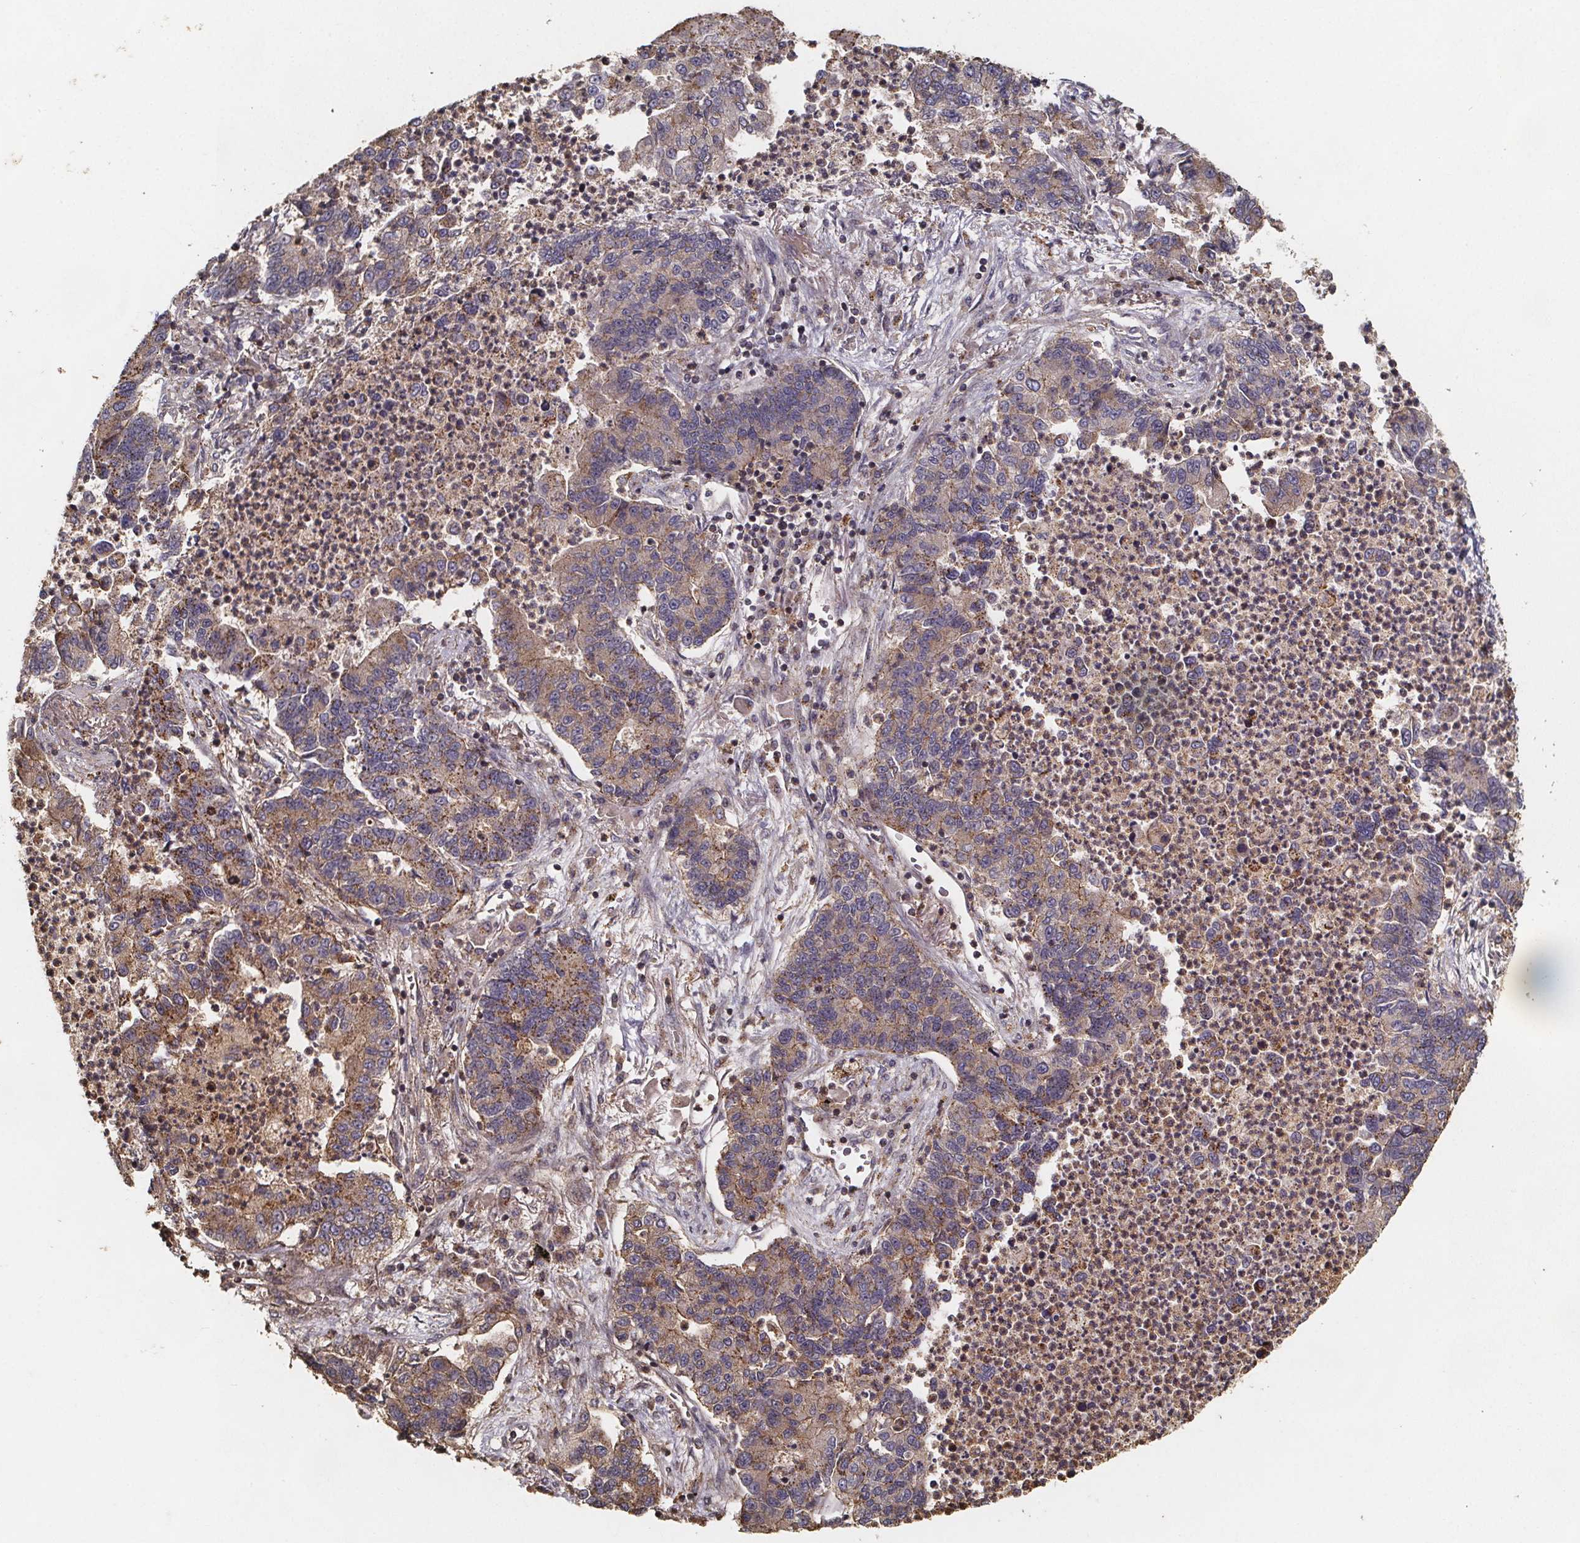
{"staining": {"intensity": "moderate", "quantity": ">75%", "location": "cytoplasmic/membranous"}, "tissue": "lung cancer", "cell_type": "Tumor cells", "image_type": "cancer", "snomed": [{"axis": "morphology", "description": "Adenocarcinoma, NOS"}, {"axis": "topography", "description": "Lung"}], "caption": "A brown stain shows moderate cytoplasmic/membranous expression of a protein in human lung cancer (adenocarcinoma) tumor cells.", "gene": "ZNF879", "patient": {"sex": "female", "age": 57}}